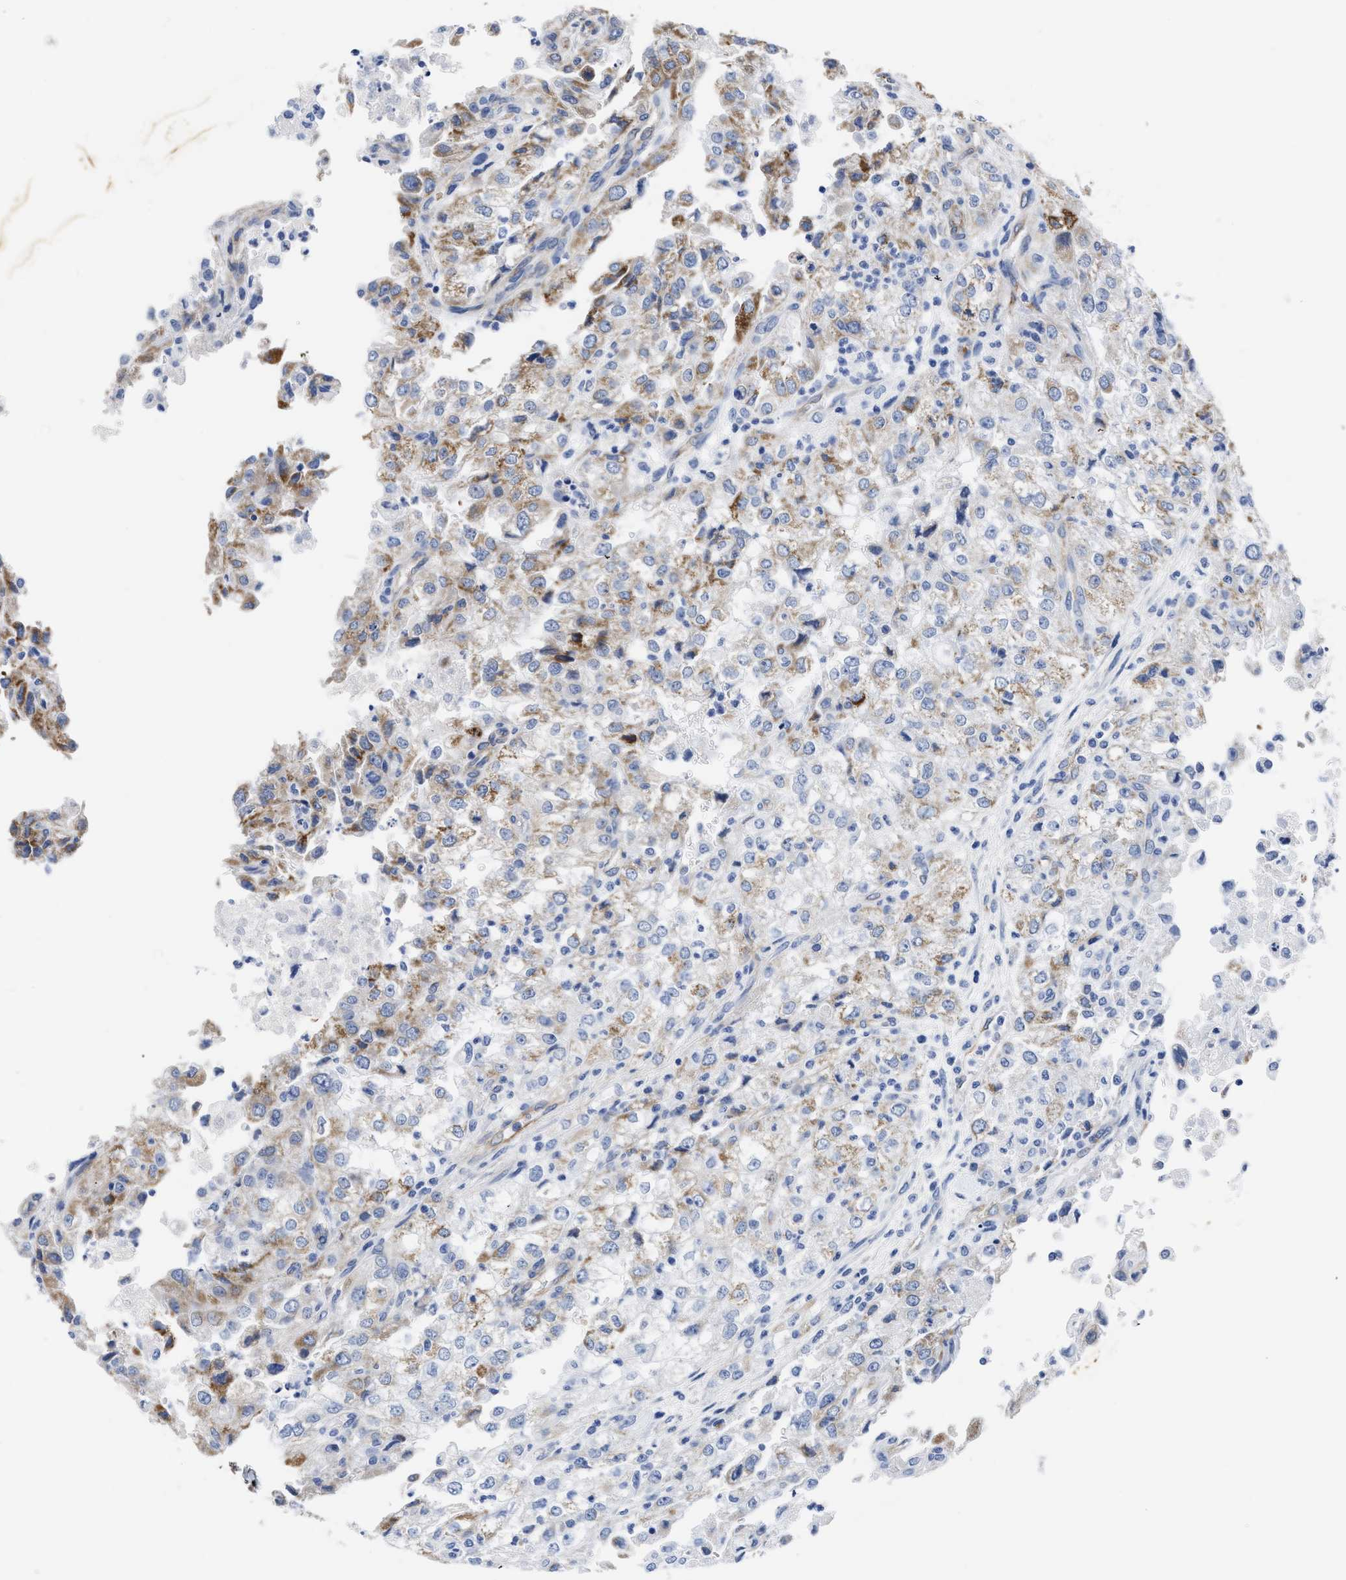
{"staining": {"intensity": "moderate", "quantity": "<25%", "location": "cytoplasmic/membranous"}, "tissue": "renal cancer", "cell_type": "Tumor cells", "image_type": "cancer", "snomed": [{"axis": "morphology", "description": "Adenocarcinoma, NOS"}, {"axis": "topography", "description": "Kidney"}], "caption": "Moderate cytoplasmic/membranous protein expression is present in approximately <25% of tumor cells in renal cancer.", "gene": "KCNMB3", "patient": {"sex": "female", "age": 54}}